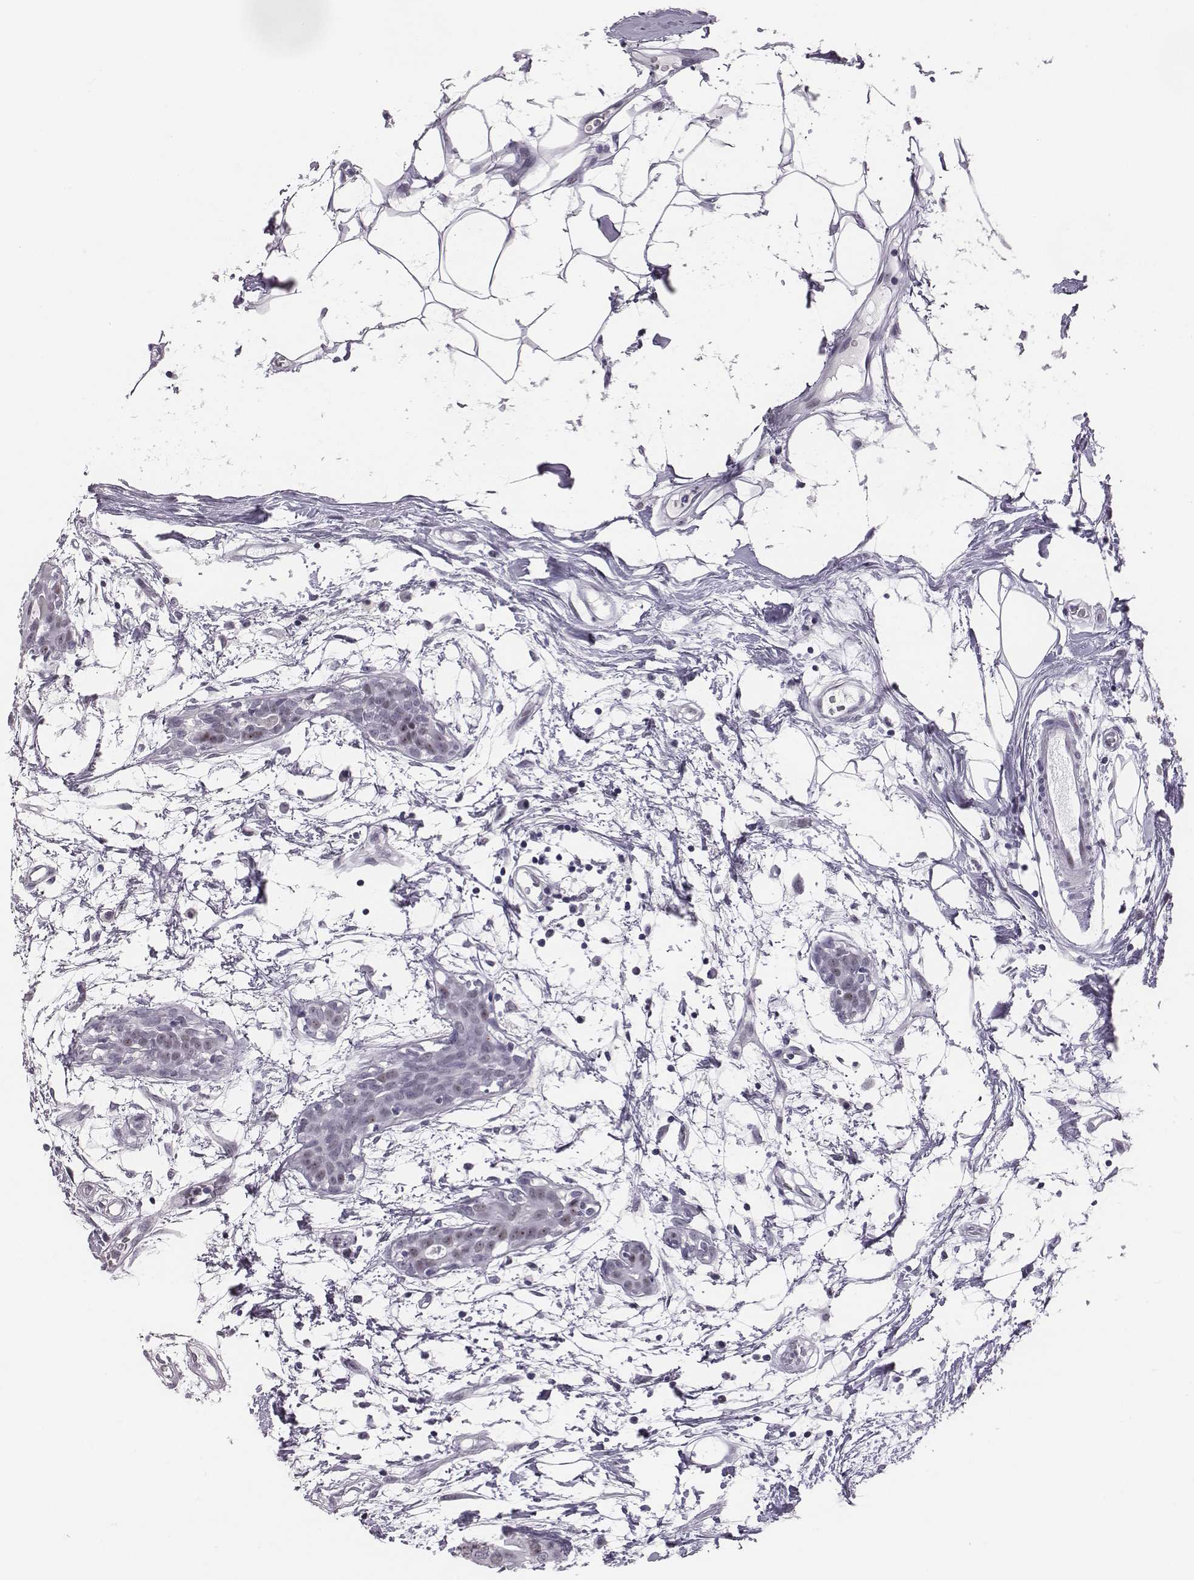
{"staining": {"intensity": "negative", "quantity": "none", "location": "none"}, "tissue": "breast cancer", "cell_type": "Tumor cells", "image_type": "cancer", "snomed": [{"axis": "morphology", "description": "Normal tissue, NOS"}, {"axis": "morphology", "description": "Duct carcinoma"}, {"axis": "topography", "description": "Breast"}], "caption": "Tumor cells show no significant positivity in breast intraductal carcinoma.", "gene": "ACOD1", "patient": {"sex": "female", "age": 40}}